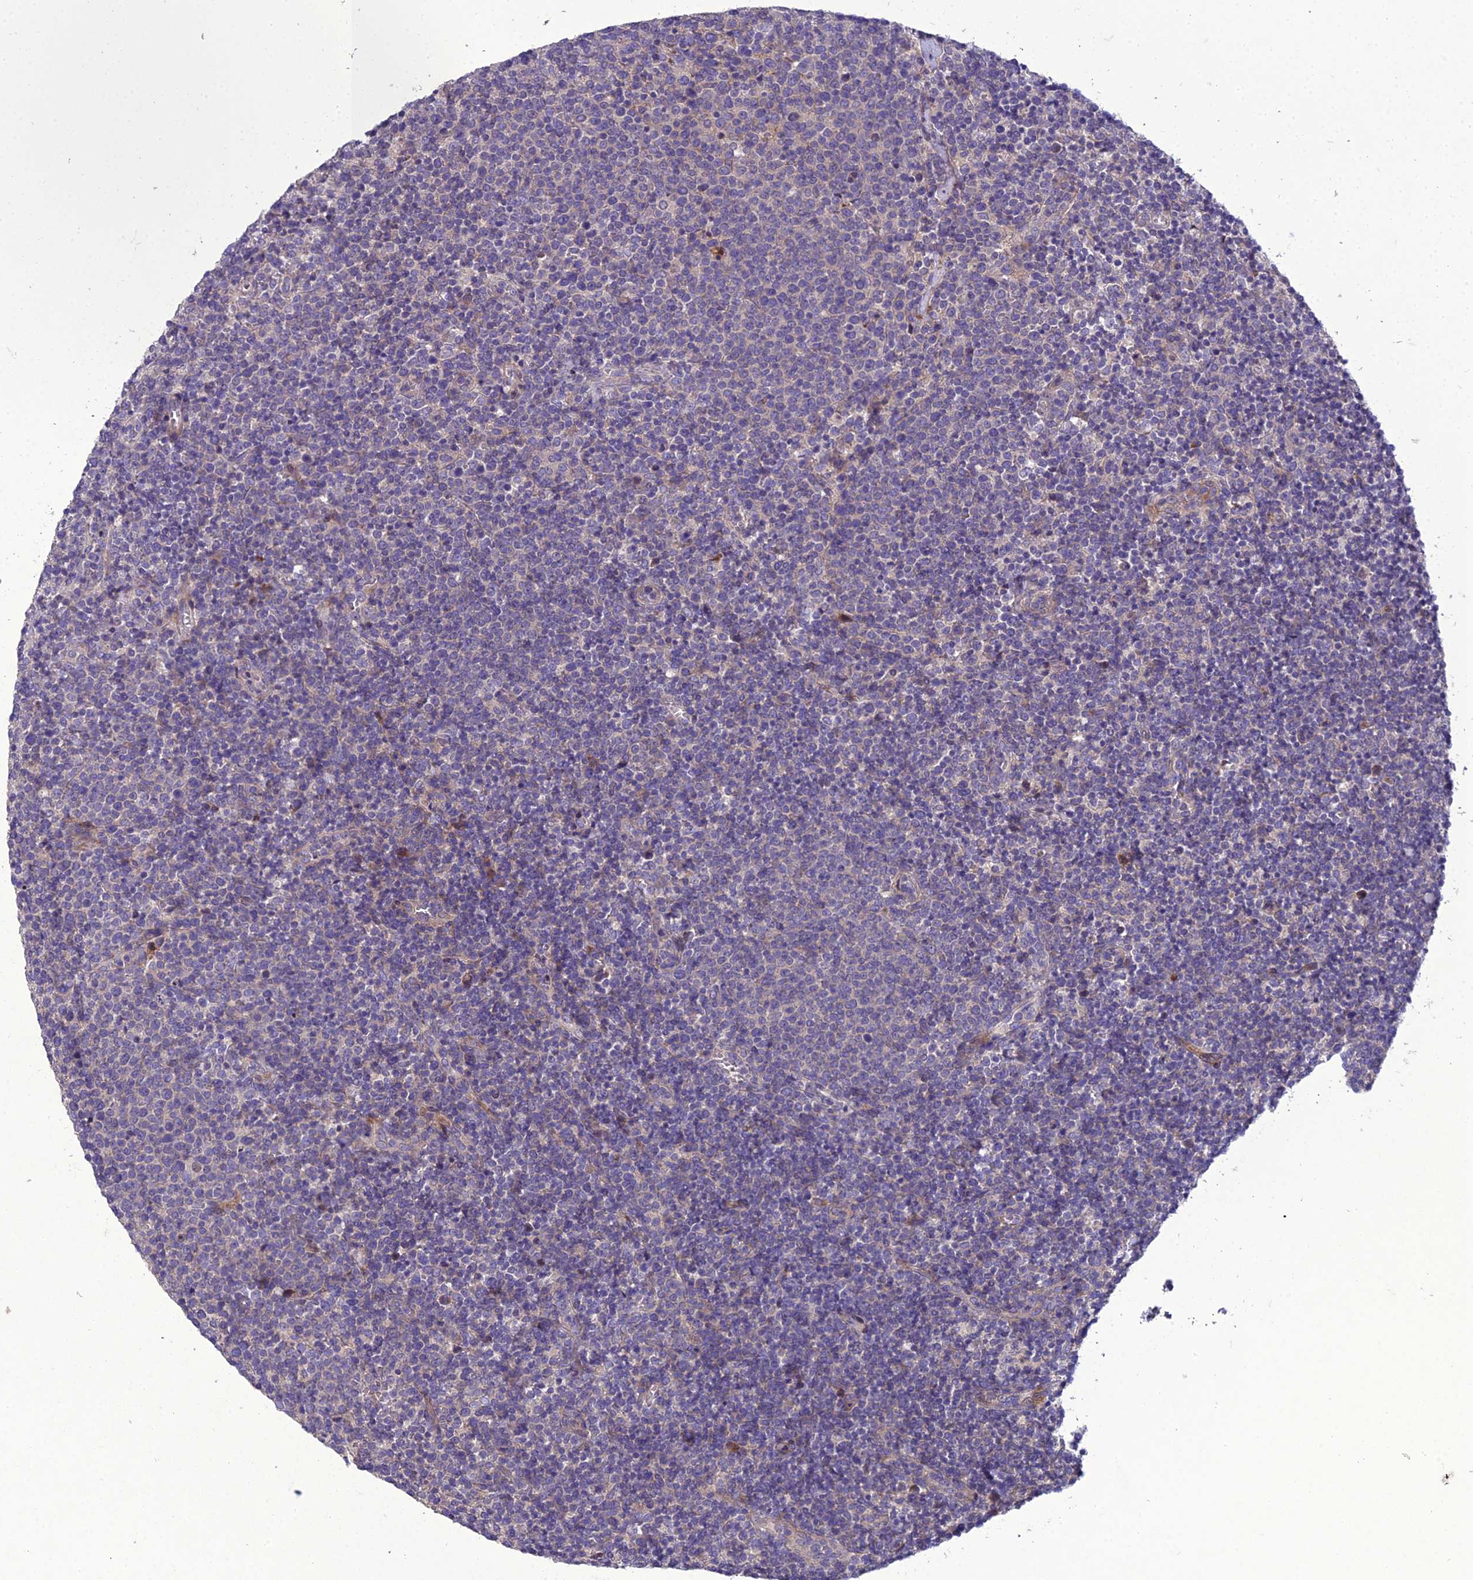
{"staining": {"intensity": "negative", "quantity": "none", "location": "none"}, "tissue": "lymphoma", "cell_type": "Tumor cells", "image_type": "cancer", "snomed": [{"axis": "morphology", "description": "Malignant lymphoma, non-Hodgkin's type, High grade"}, {"axis": "topography", "description": "Lymph node"}], "caption": "The histopathology image displays no staining of tumor cells in high-grade malignant lymphoma, non-Hodgkin's type.", "gene": "ADIPOR2", "patient": {"sex": "male", "age": 61}}